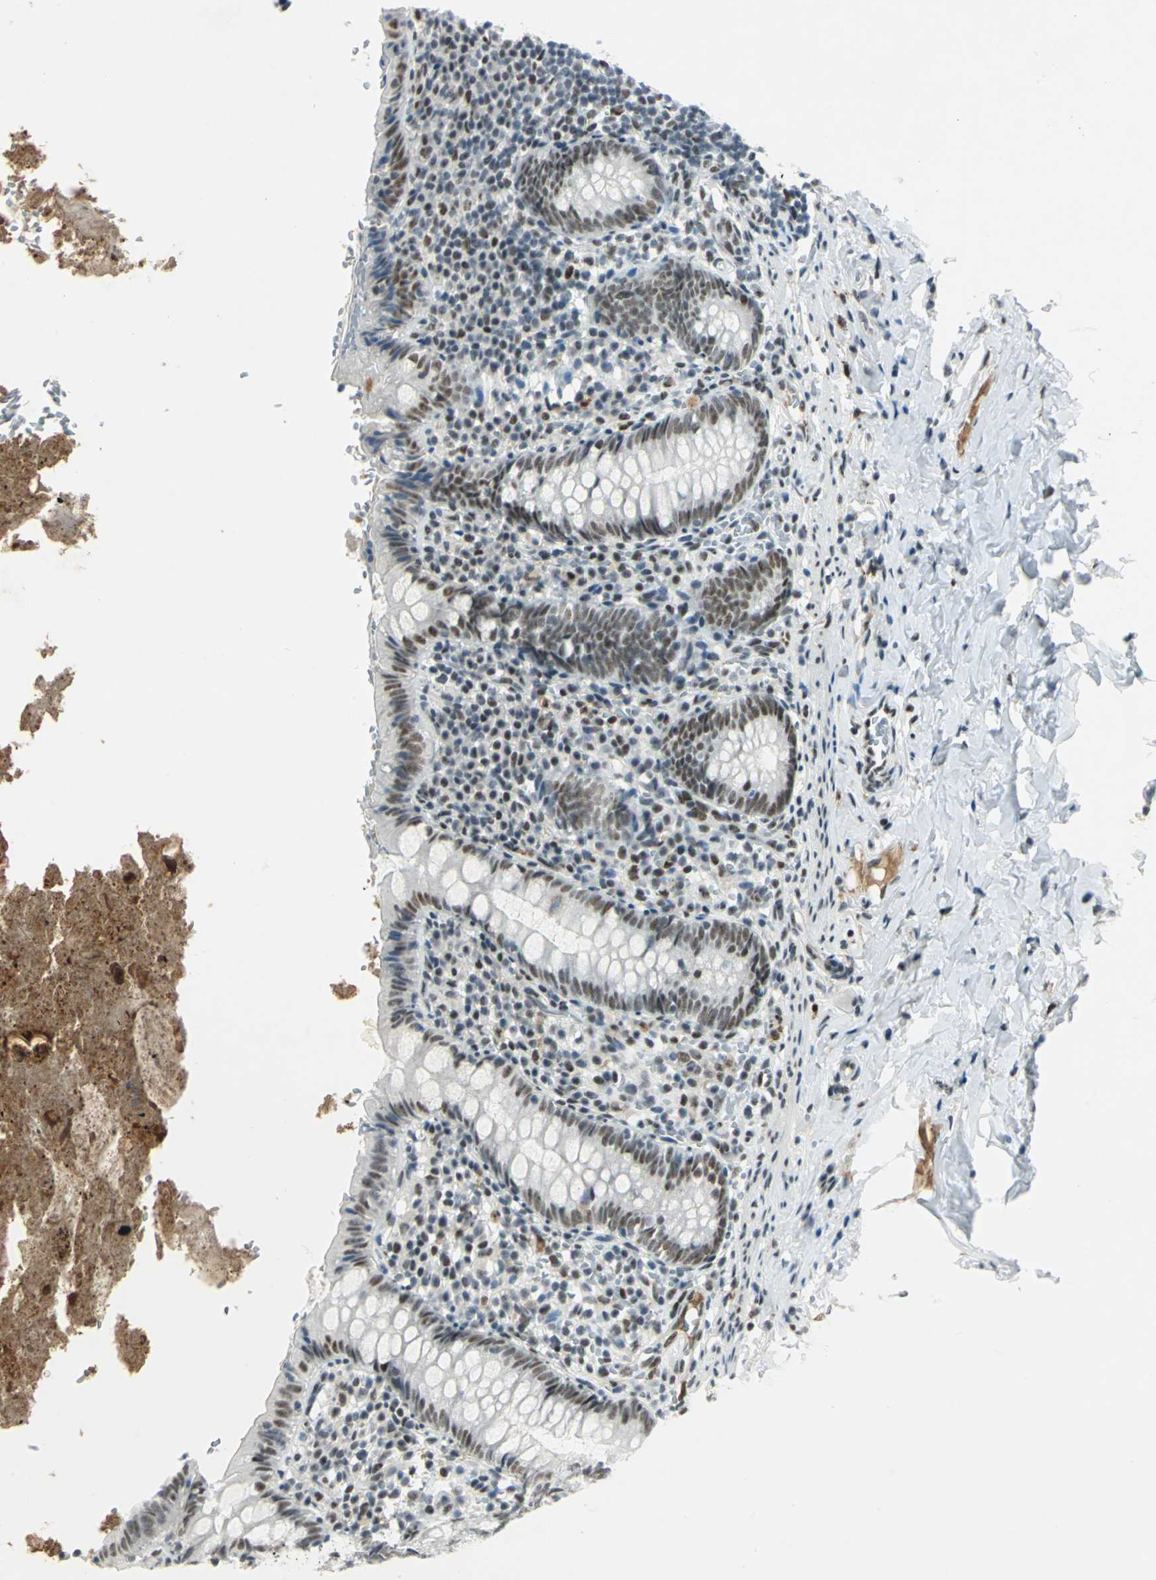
{"staining": {"intensity": "moderate", "quantity": "25%-75%", "location": "nuclear"}, "tissue": "appendix", "cell_type": "Glandular cells", "image_type": "normal", "snomed": [{"axis": "morphology", "description": "Normal tissue, NOS"}, {"axis": "topography", "description": "Appendix"}], "caption": "Appendix was stained to show a protein in brown. There is medium levels of moderate nuclear staining in about 25%-75% of glandular cells.", "gene": "MTMR10", "patient": {"sex": "female", "age": 10}}